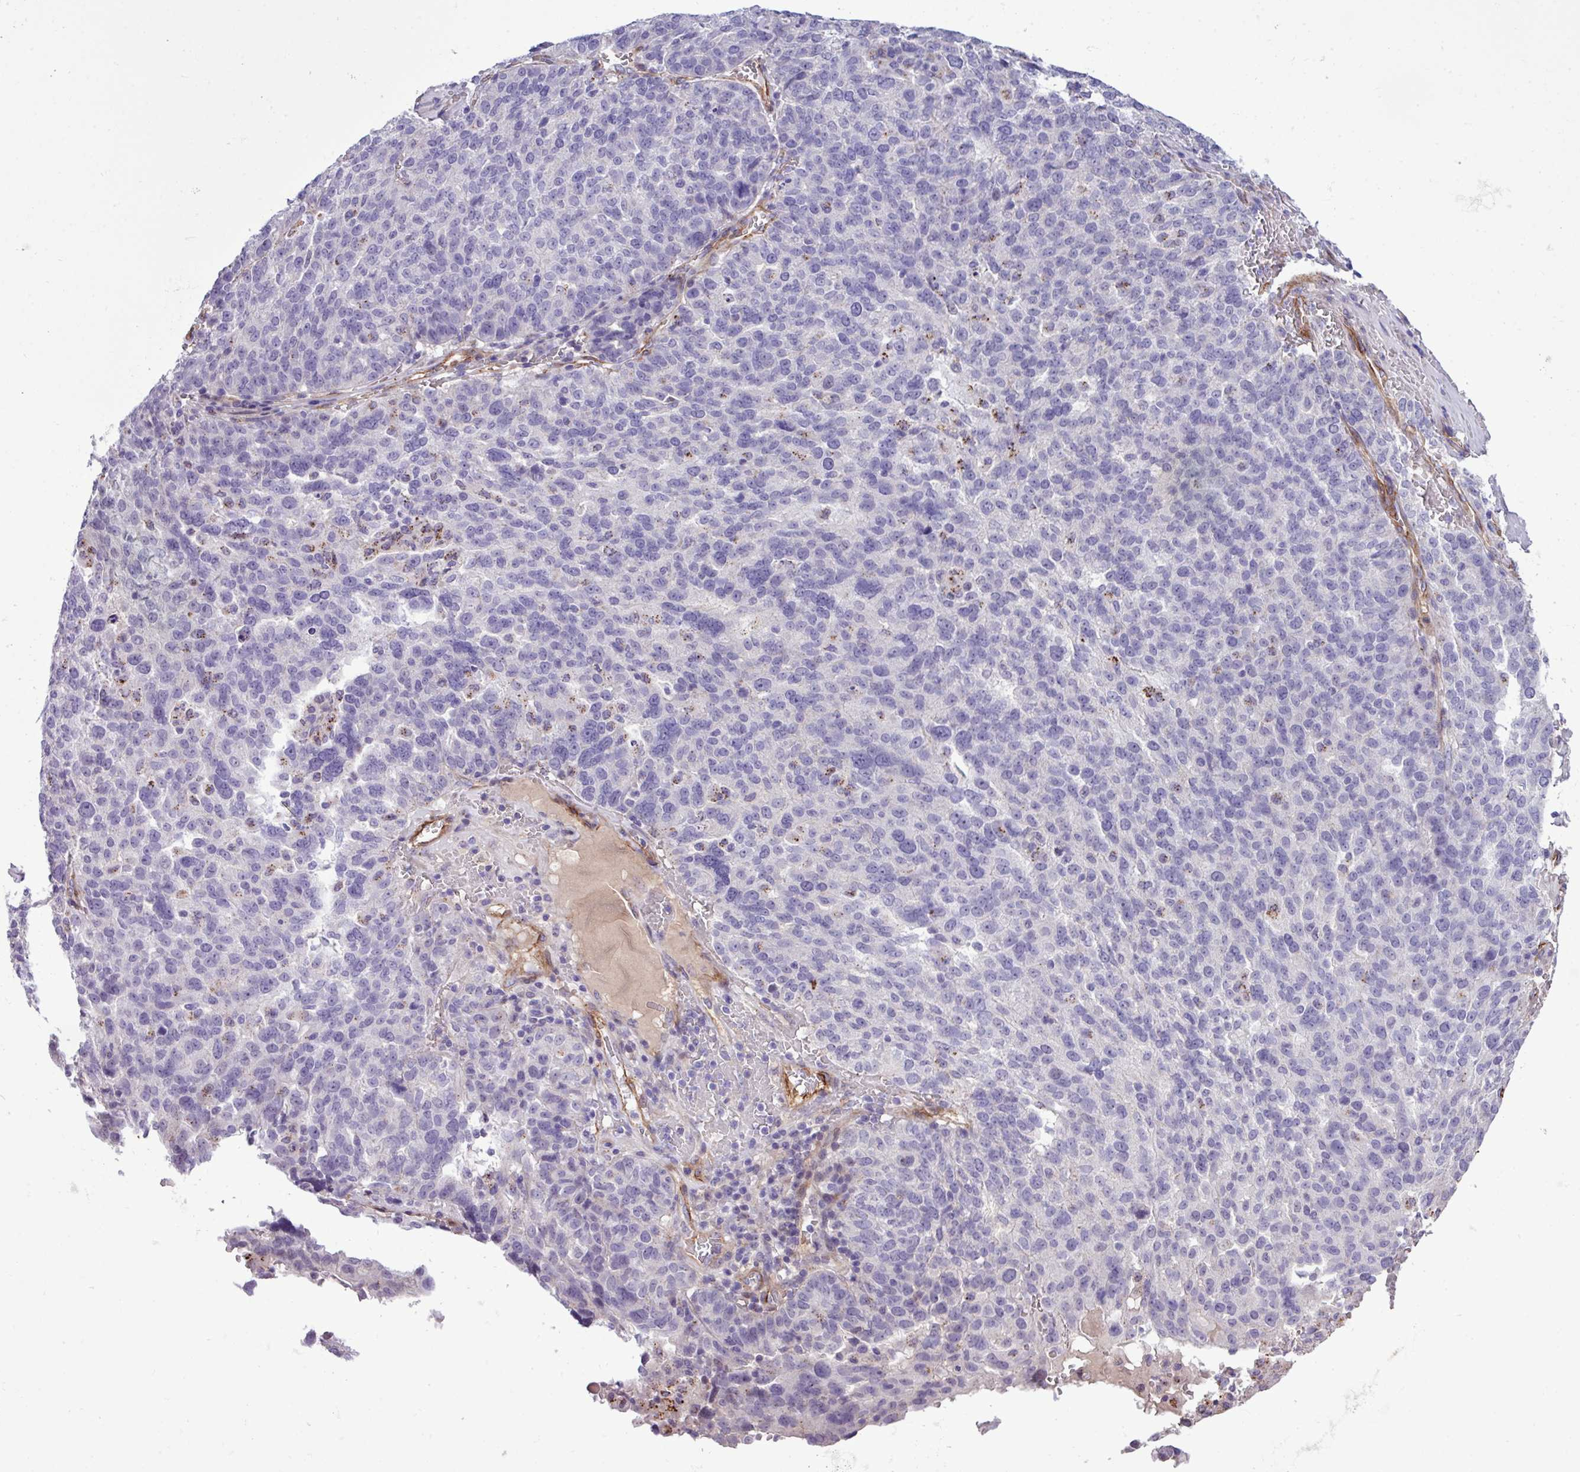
{"staining": {"intensity": "negative", "quantity": "none", "location": "none"}, "tissue": "ovarian cancer", "cell_type": "Tumor cells", "image_type": "cancer", "snomed": [{"axis": "morphology", "description": "Cystadenocarcinoma, serous, NOS"}, {"axis": "topography", "description": "Ovary"}], "caption": "This is an immunohistochemistry micrograph of ovarian cancer (serous cystadenocarcinoma). There is no expression in tumor cells.", "gene": "CD248", "patient": {"sex": "female", "age": 59}}